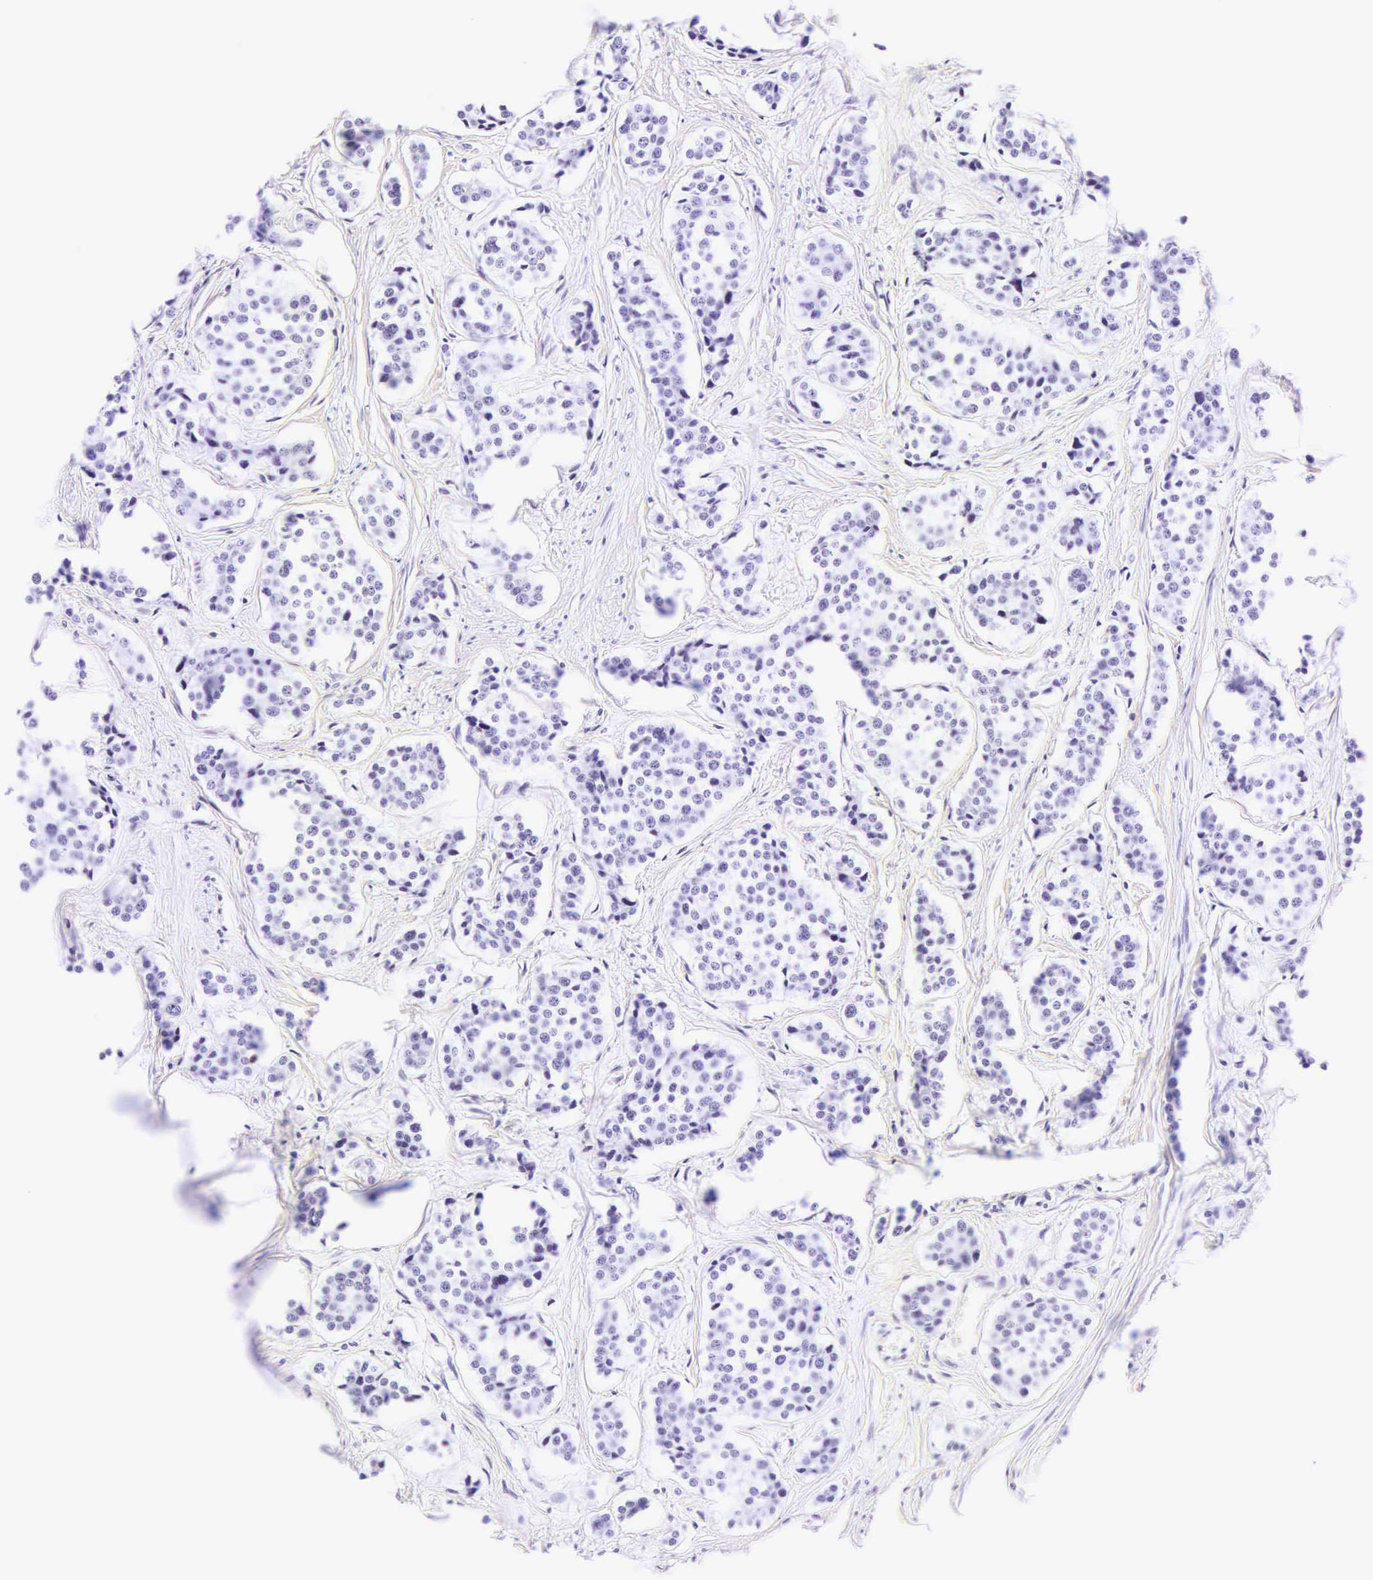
{"staining": {"intensity": "negative", "quantity": "none", "location": "none"}, "tissue": "carcinoid", "cell_type": "Tumor cells", "image_type": "cancer", "snomed": [{"axis": "morphology", "description": "Carcinoid, malignant, NOS"}, {"axis": "topography", "description": "Small intestine"}], "caption": "IHC of human carcinoid shows no expression in tumor cells.", "gene": "CD1A", "patient": {"sex": "male", "age": 60}}